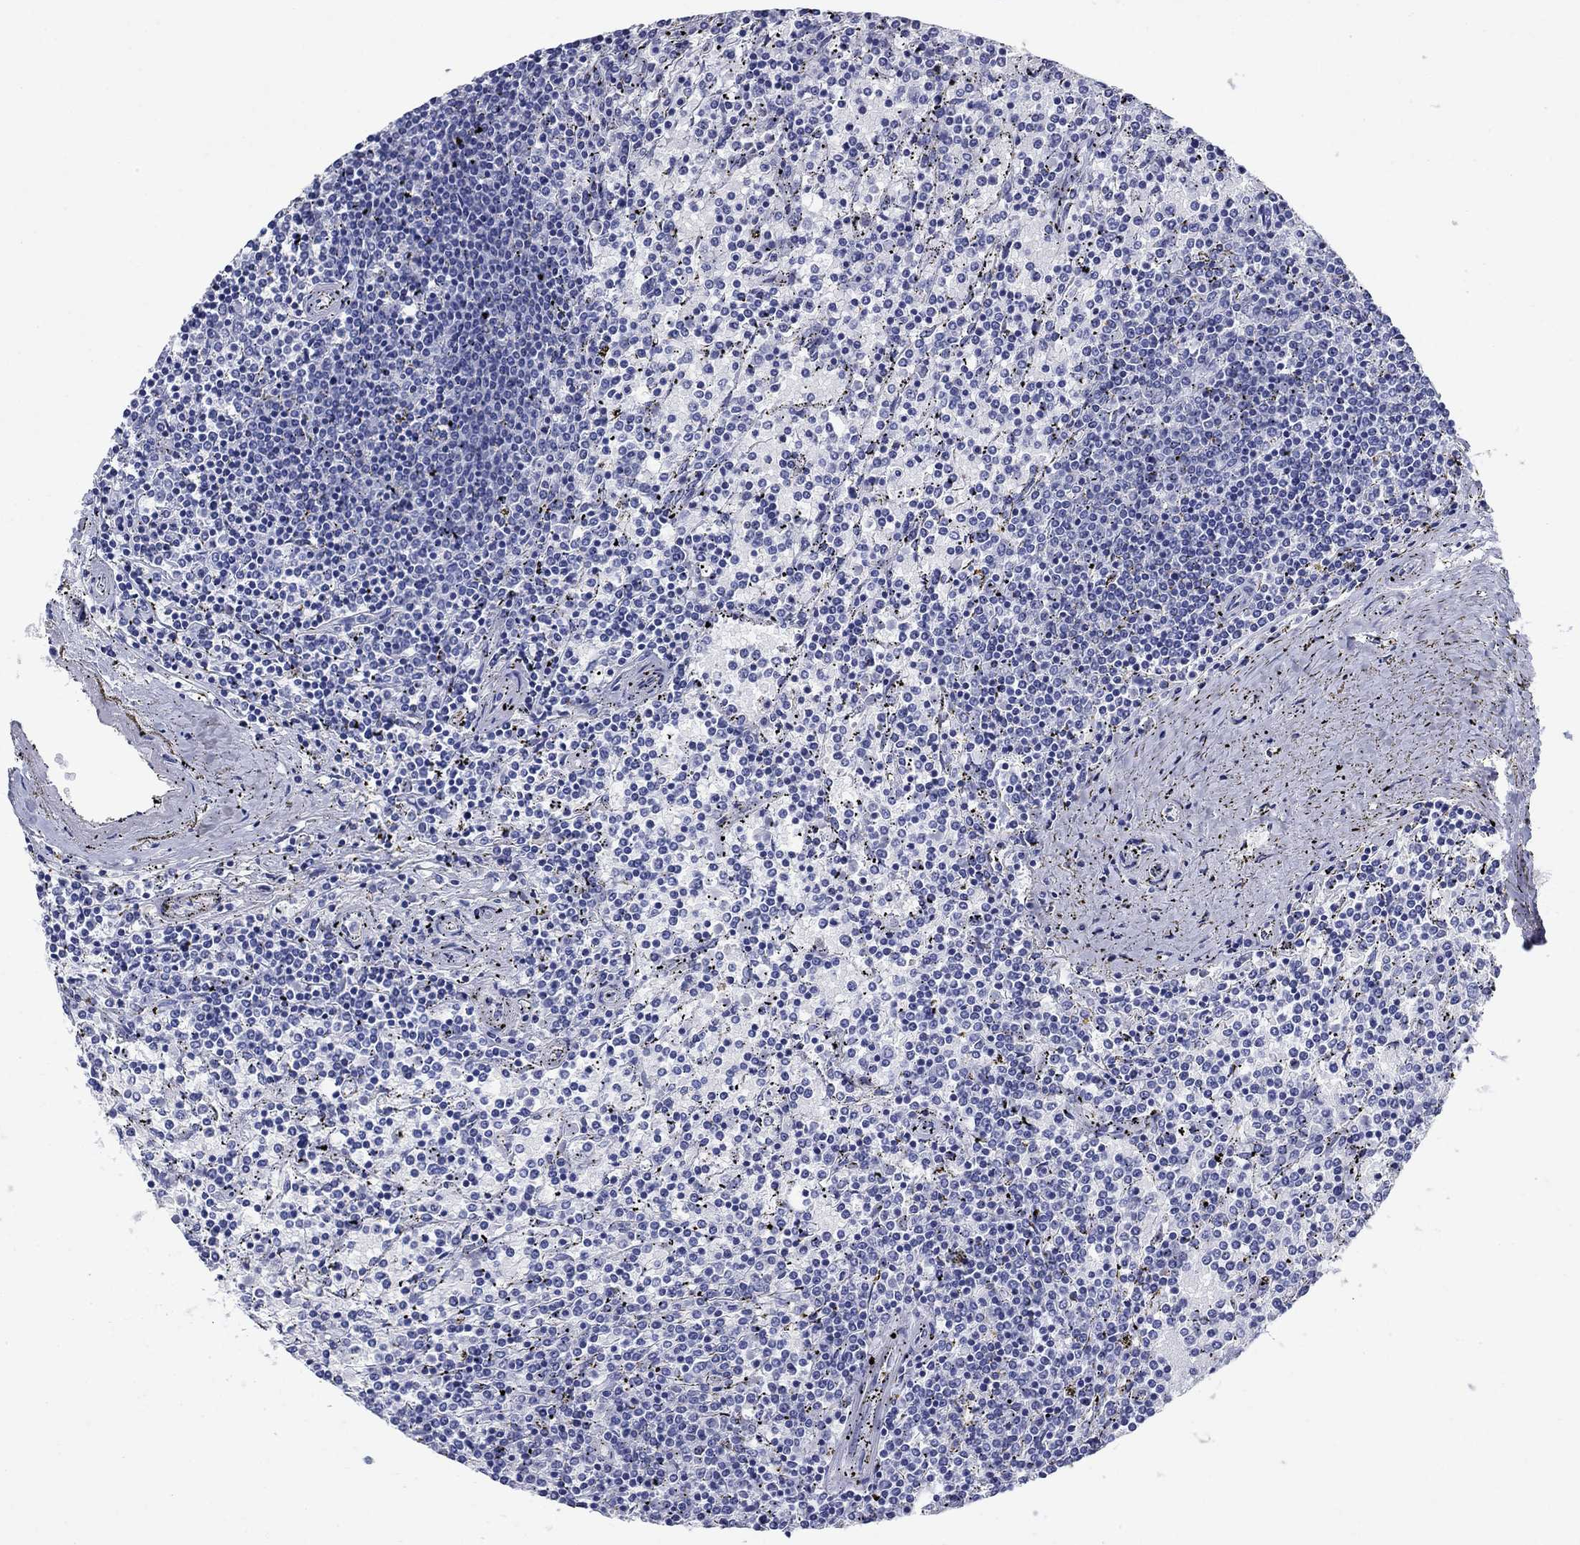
{"staining": {"intensity": "negative", "quantity": "none", "location": "none"}, "tissue": "lymphoma", "cell_type": "Tumor cells", "image_type": "cancer", "snomed": [{"axis": "morphology", "description": "Malignant lymphoma, non-Hodgkin's type, Low grade"}, {"axis": "topography", "description": "Spleen"}], "caption": "Immunohistochemistry of malignant lymphoma, non-Hodgkin's type (low-grade) displays no expression in tumor cells.", "gene": "SULT2B1", "patient": {"sex": "female", "age": 77}}